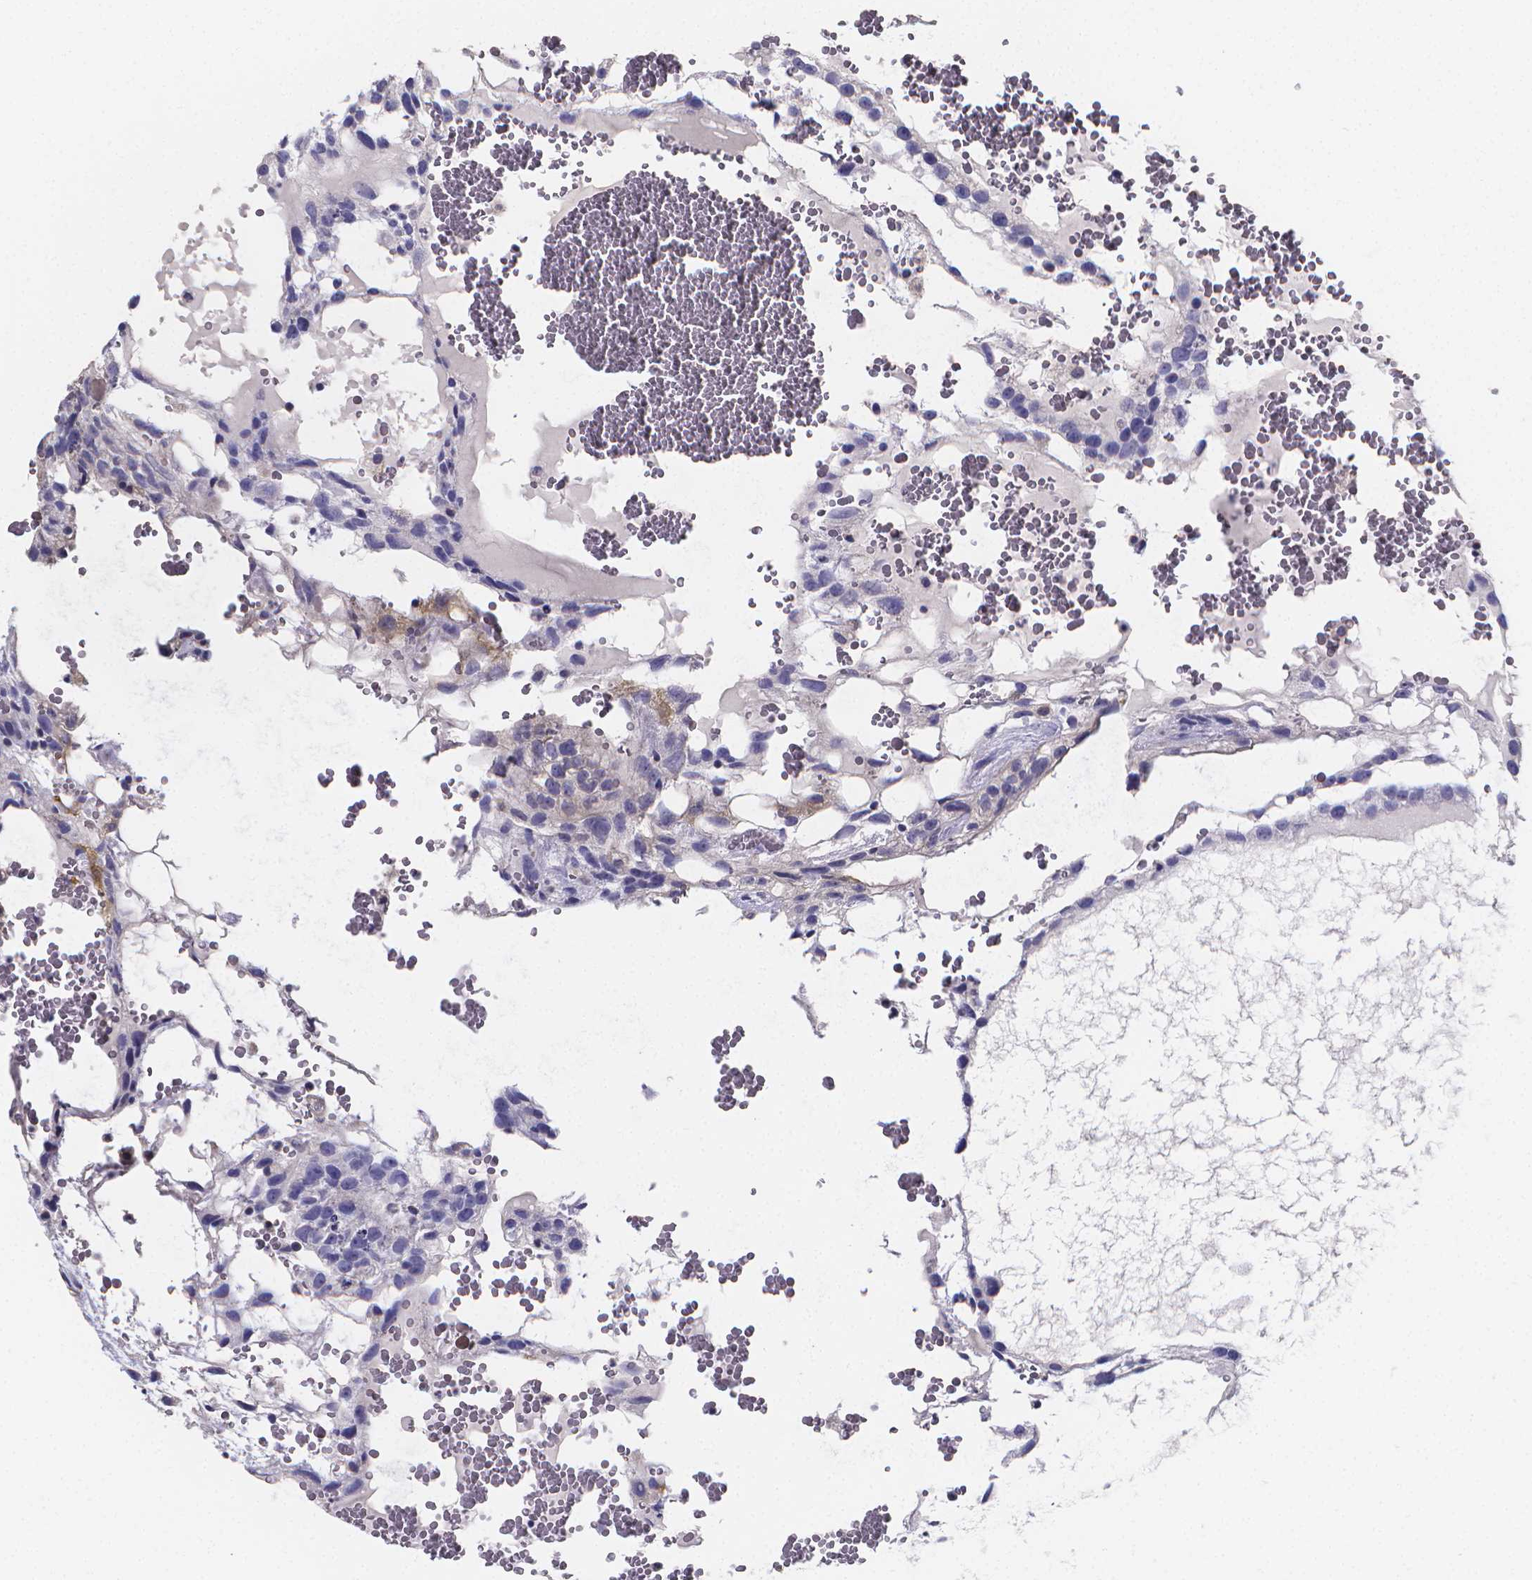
{"staining": {"intensity": "negative", "quantity": "none", "location": "none"}, "tissue": "testis cancer", "cell_type": "Tumor cells", "image_type": "cancer", "snomed": [{"axis": "morphology", "description": "Normal tissue, NOS"}, {"axis": "morphology", "description": "Carcinoma, Embryonal, NOS"}, {"axis": "topography", "description": "Testis"}], "caption": "A high-resolution micrograph shows immunohistochemistry (IHC) staining of testis cancer (embryonal carcinoma), which exhibits no significant positivity in tumor cells. Nuclei are stained in blue.", "gene": "PAH", "patient": {"sex": "male", "age": 32}}